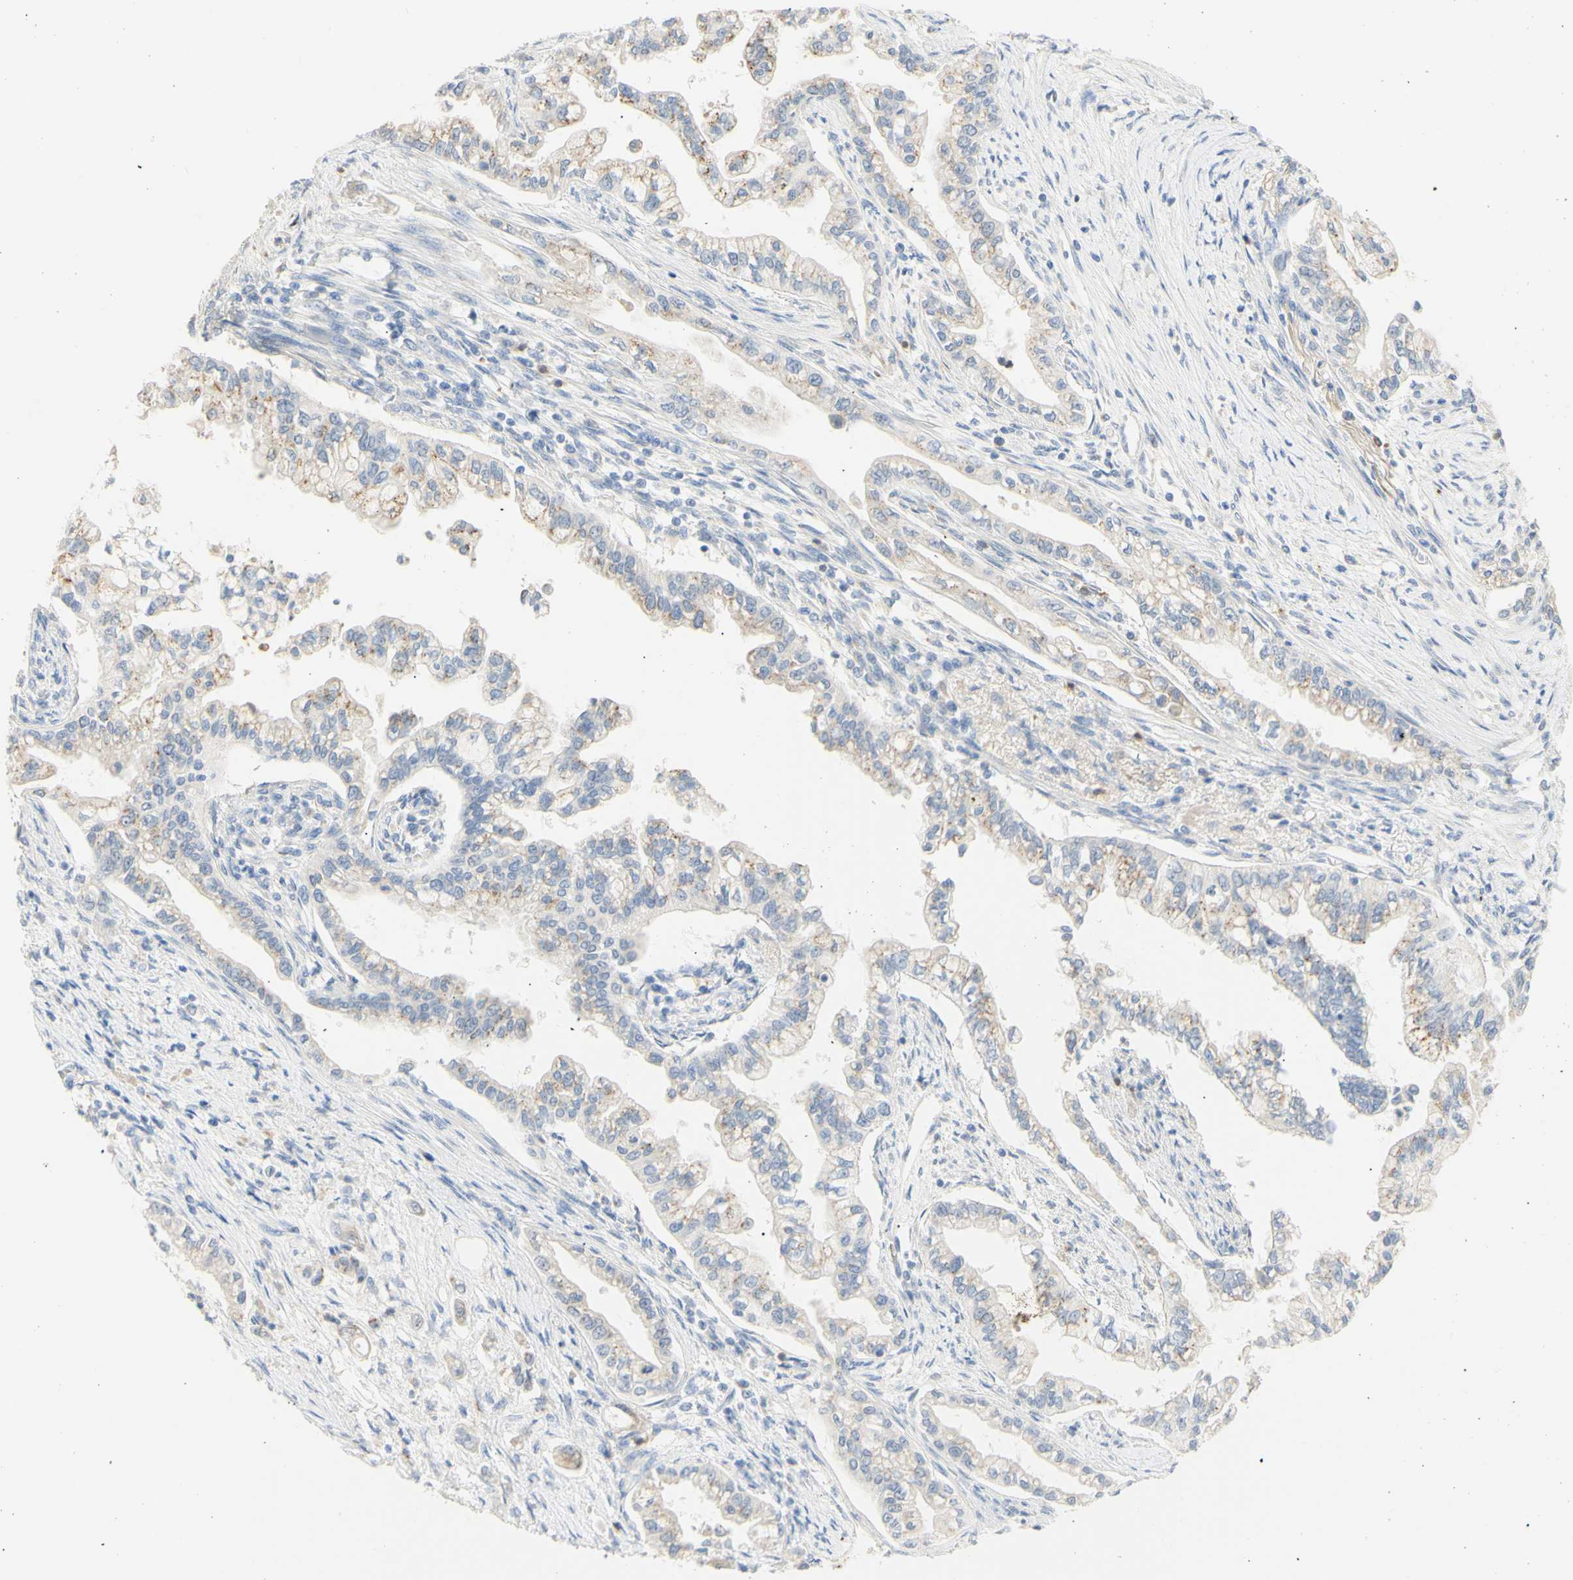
{"staining": {"intensity": "moderate", "quantity": "25%-75%", "location": "cytoplasmic/membranous"}, "tissue": "pancreatic cancer", "cell_type": "Tumor cells", "image_type": "cancer", "snomed": [{"axis": "morphology", "description": "Normal tissue, NOS"}, {"axis": "topography", "description": "Pancreas"}], "caption": "Brown immunohistochemical staining in pancreatic cancer shows moderate cytoplasmic/membranous positivity in approximately 25%-75% of tumor cells.", "gene": "B4GALNT3", "patient": {"sex": "male", "age": 42}}